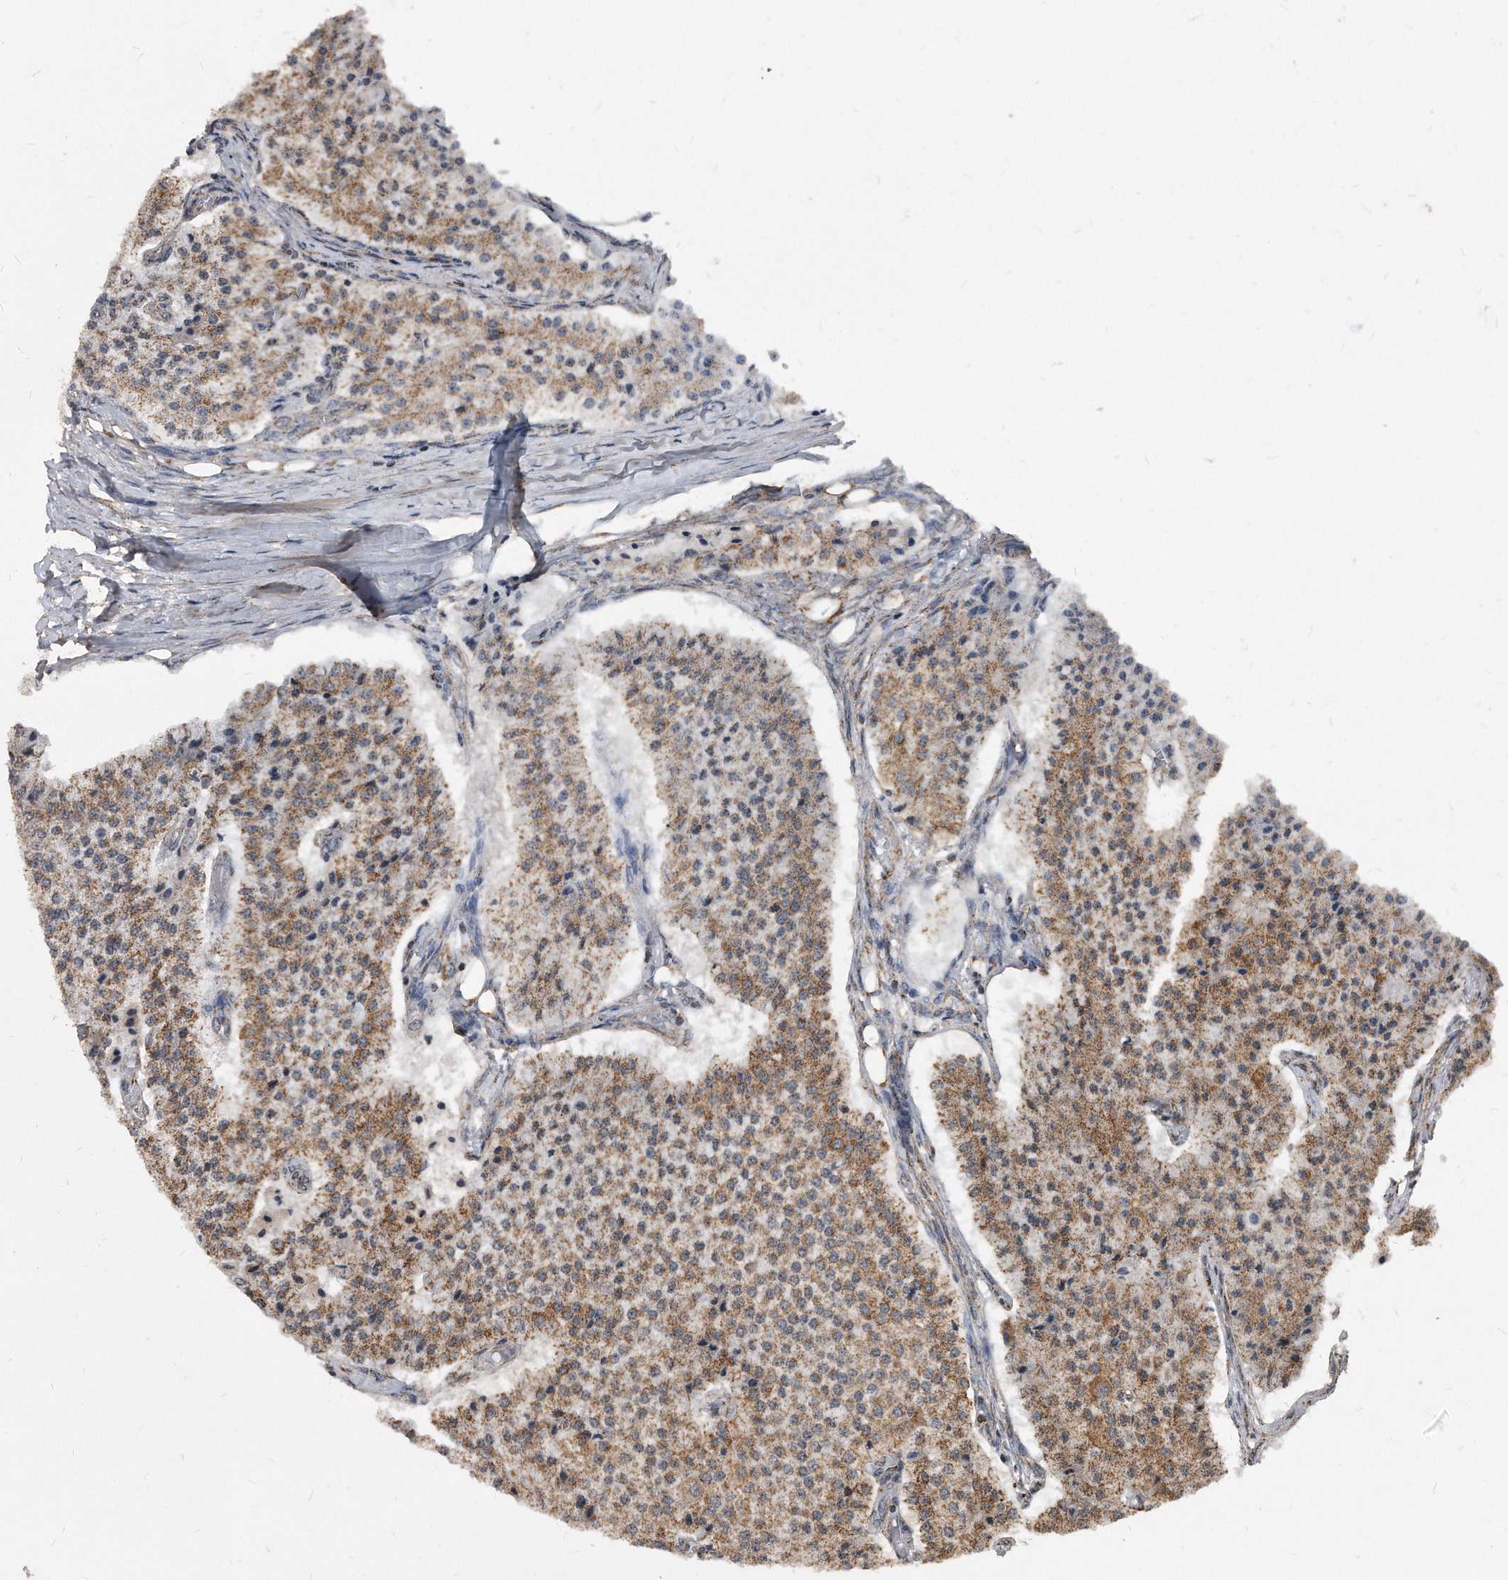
{"staining": {"intensity": "moderate", "quantity": ">75%", "location": "cytoplasmic/membranous"}, "tissue": "carcinoid", "cell_type": "Tumor cells", "image_type": "cancer", "snomed": [{"axis": "morphology", "description": "Carcinoid, malignant, NOS"}, {"axis": "topography", "description": "Colon"}], "caption": "Protein staining of malignant carcinoid tissue shows moderate cytoplasmic/membranous staining in about >75% of tumor cells.", "gene": "DUSP22", "patient": {"sex": "female", "age": 52}}